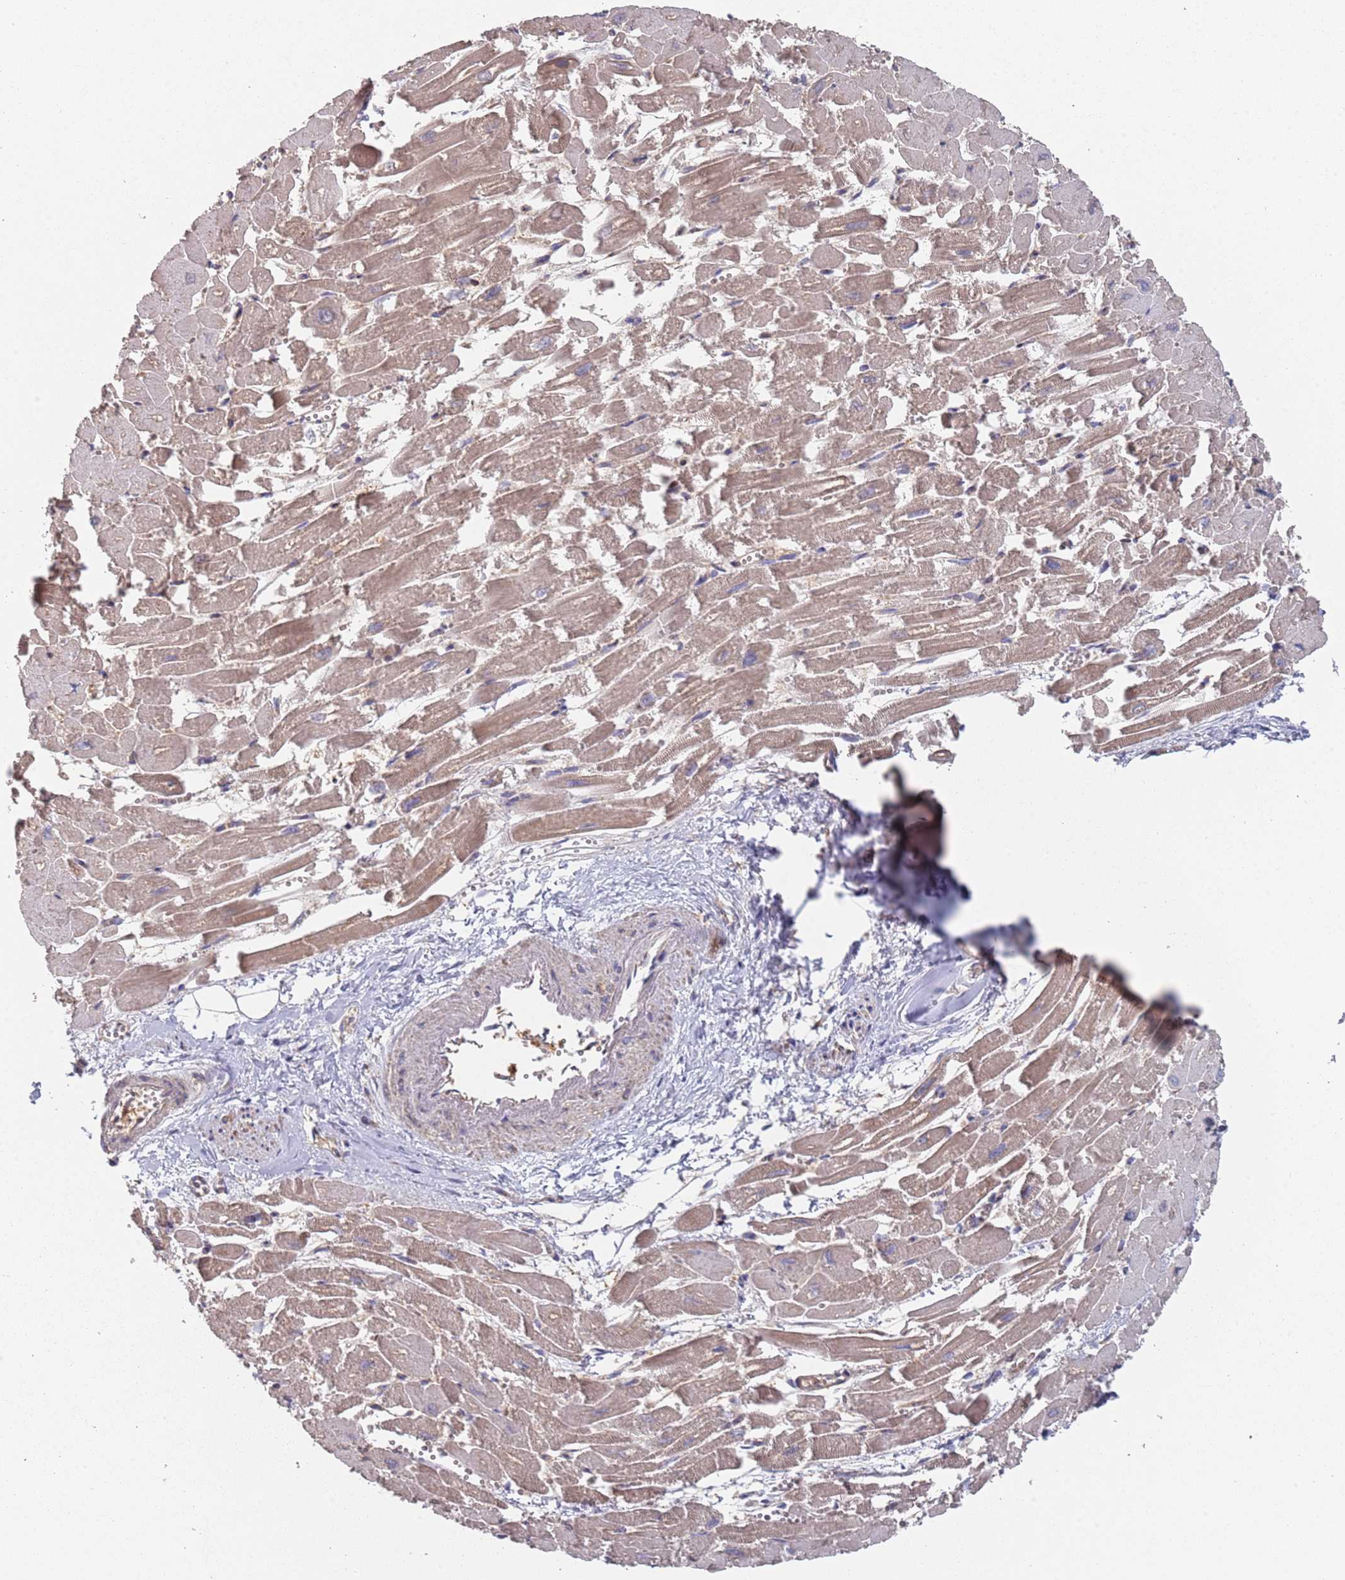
{"staining": {"intensity": "moderate", "quantity": ">75%", "location": "cytoplasmic/membranous"}, "tissue": "heart muscle", "cell_type": "Cardiomyocytes", "image_type": "normal", "snomed": [{"axis": "morphology", "description": "Normal tissue, NOS"}, {"axis": "topography", "description": "Heart"}], "caption": "High-power microscopy captured an immunohistochemistry photomicrograph of unremarkable heart muscle, revealing moderate cytoplasmic/membranous positivity in approximately >75% of cardiomyocytes.", "gene": "GDI1", "patient": {"sex": "male", "age": 54}}